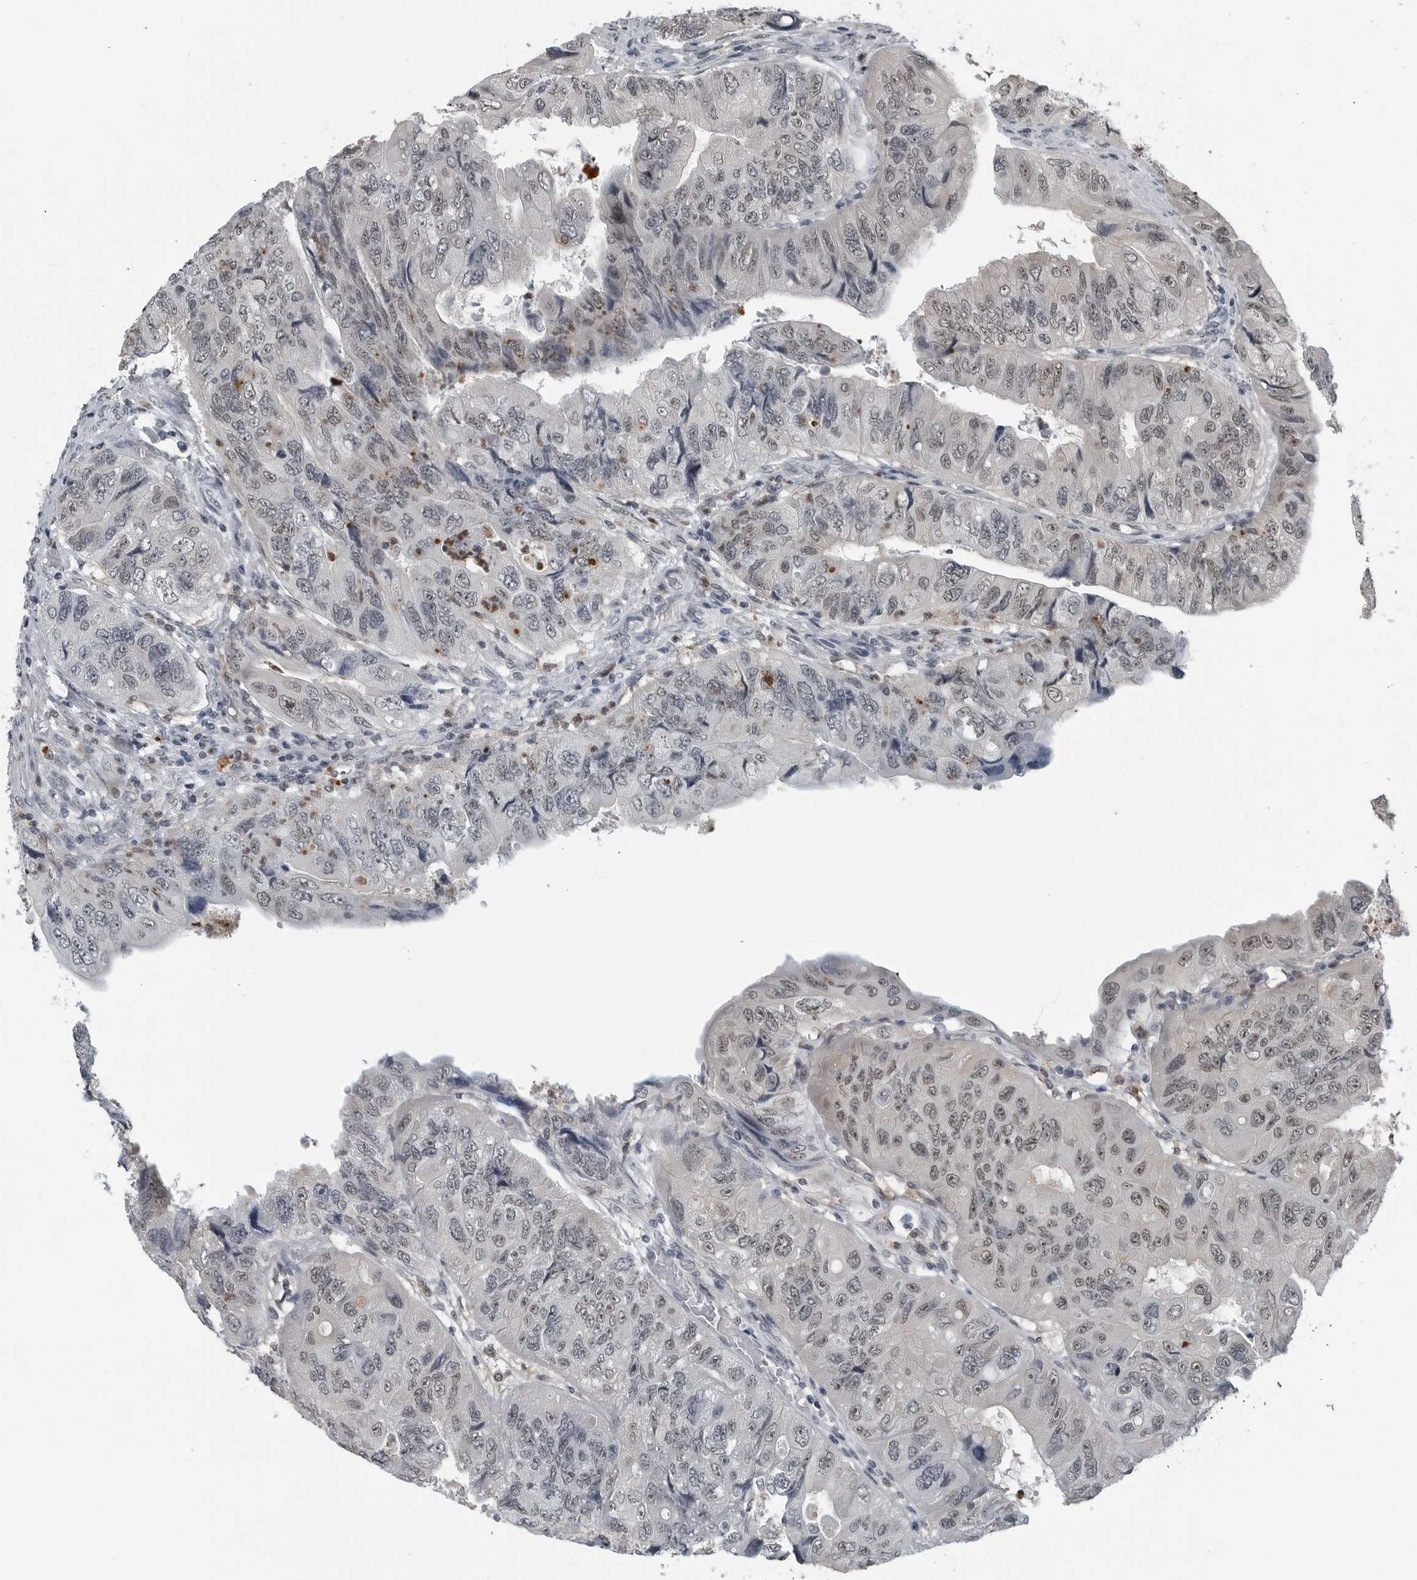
{"staining": {"intensity": "weak", "quantity": "25%-75%", "location": "nuclear"}, "tissue": "colorectal cancer", "cell_type": "Tumor cells", "image_type": "cancer", "snomed": [{"axis": "morphology", "description": "Adenocarcinoma, NOS"}, {"axis": "topography", "description": "Rectum"}], "caption": "Adenocarcinoma (colorectal) stained for a protein shows weak nuclear positivity in tumor cells.", "gene": "AKR1A1", "patient": {"sex": "male", "age": 63}}